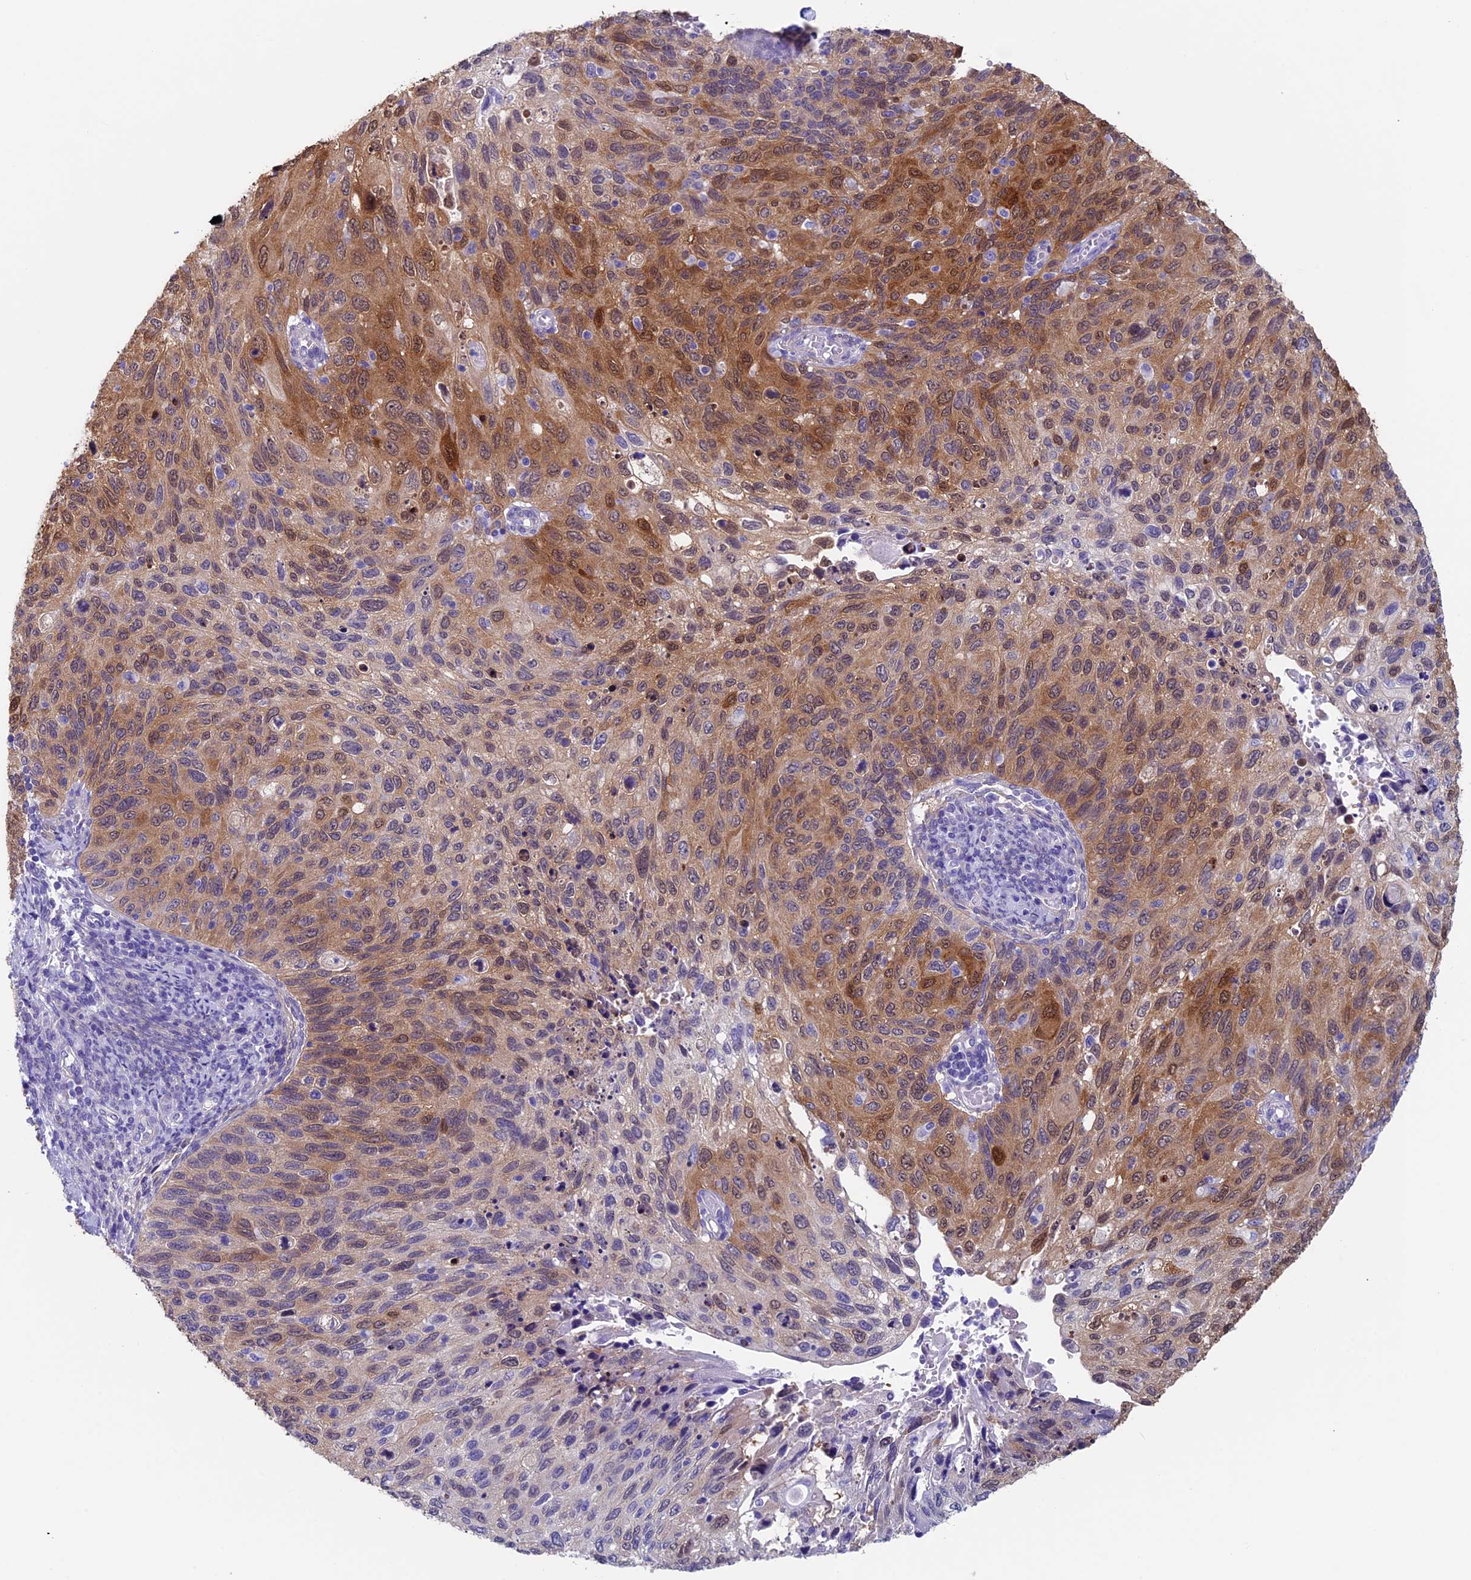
{"staining": {"intensity": "moderate", "quantity": ">75%", "location": "cytoplasmic/membranous"}, "tissue": "cervical cancer", "cell_type": "Tumor cells", "image_type": "cancer", "snomed": [{"axis": "morphology", "description": "Squamous cell carcinoma, NOS"}, {"axis": "topography", "description": "Cervix"}], "caption": "IHC photomicrograph of squamous cell carcinoma (cervical) stained for a protein (brown), which exhibits medium levels of moderate cytoplasmic/membranous staining in about >75% of tumor cells.", "gene": "ADH7", "patient": {"sex": "female", "age": 70}}